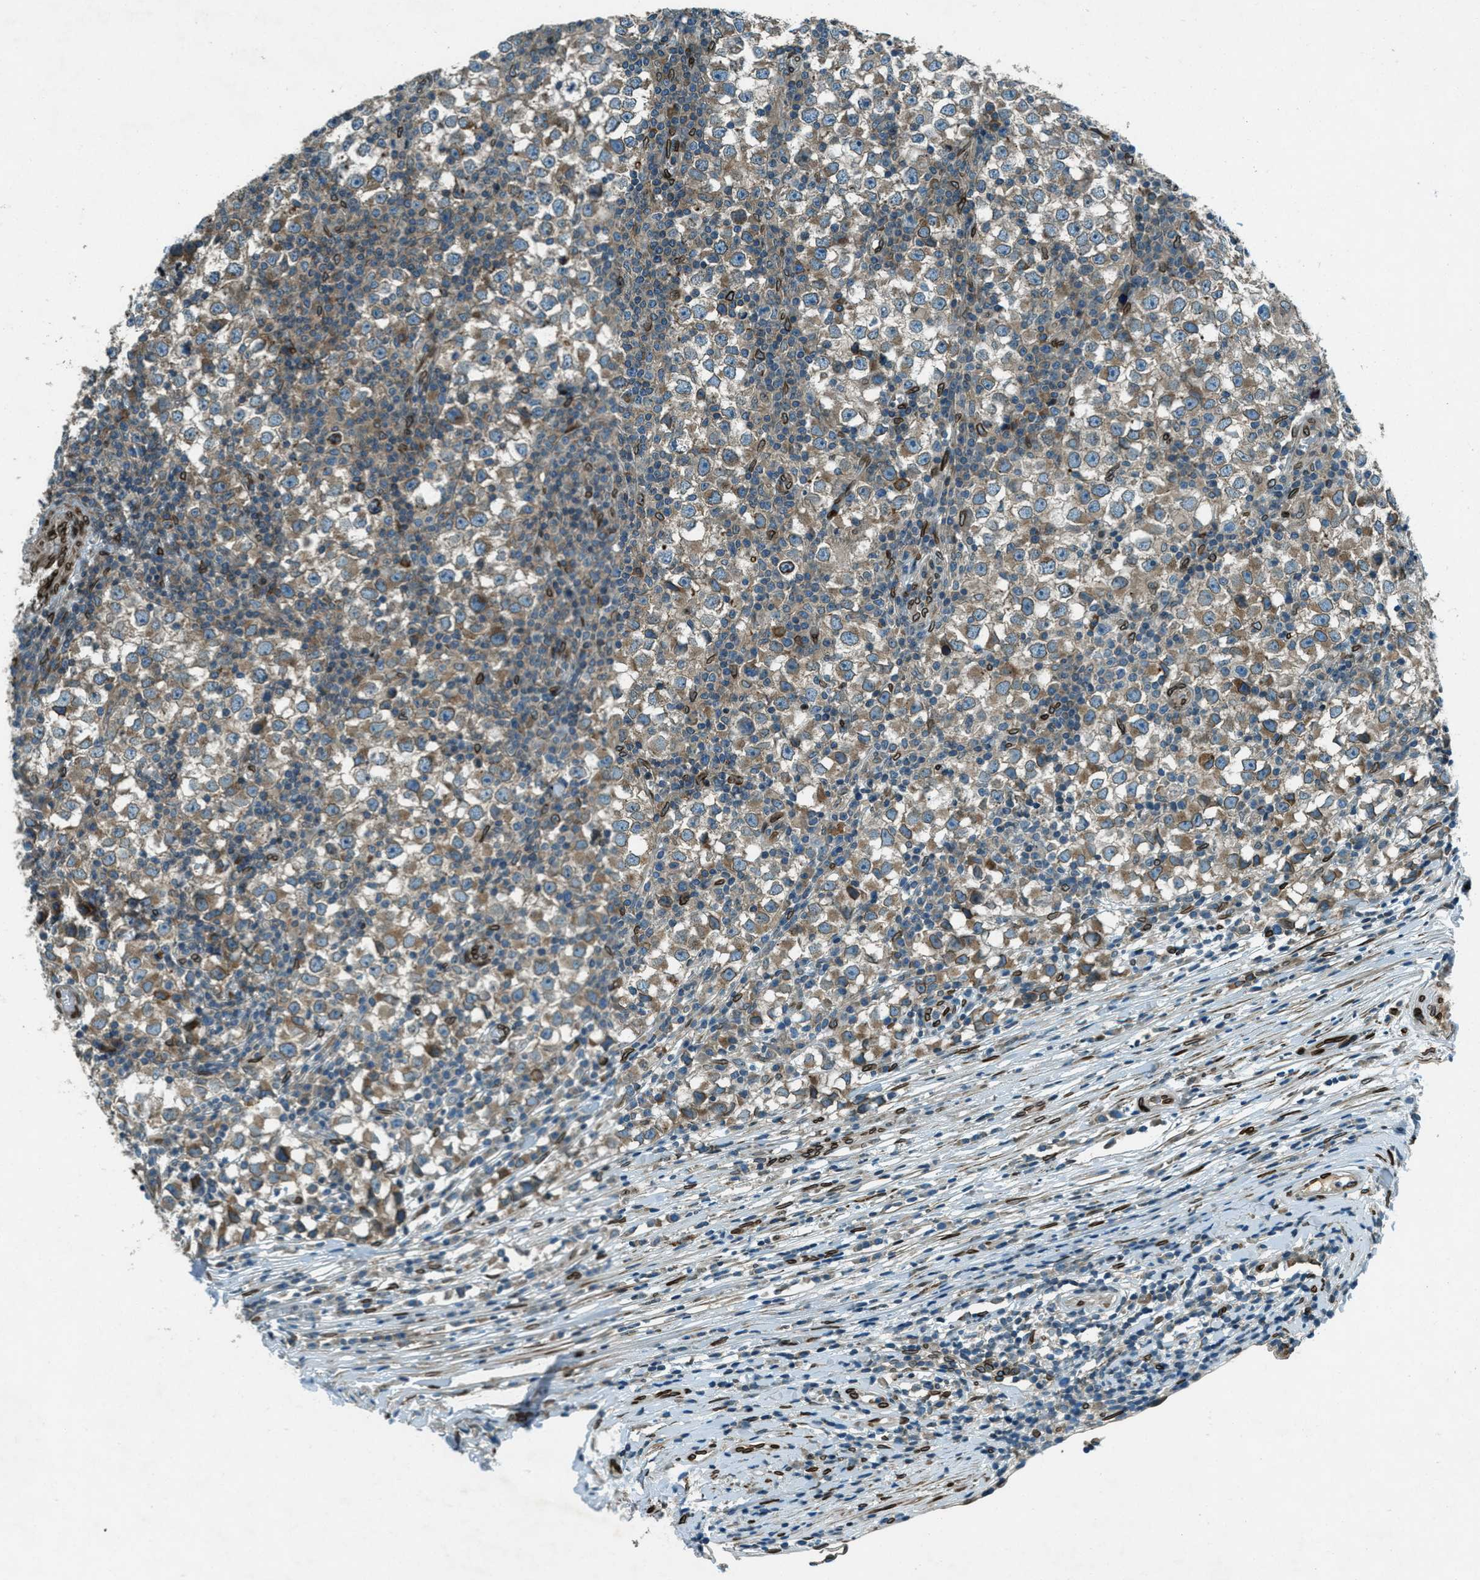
{"staining": {"intensity": "moderate", "quantity": ">75%", "location": "cytoplasmic/membranous,nuclear"}, "tissue": "testis cancer", "cell_type": "Tumor cells", "image_type": "cancer", "snomed": [{"axis": "morphology", "description": "Seminoma, NOS"}, {"axis": "topography", "description": "Testis"}], "caption": "This histopathology image displays immunohistochemistry (IHC) staining of human testis cancer (seminoma), with medium moderate cytoplasmic/membranous and nuclear expression in about >75% of tumor cells.", "gene": "LEMD2", "patient": {"sex": "male", "age": 65}}